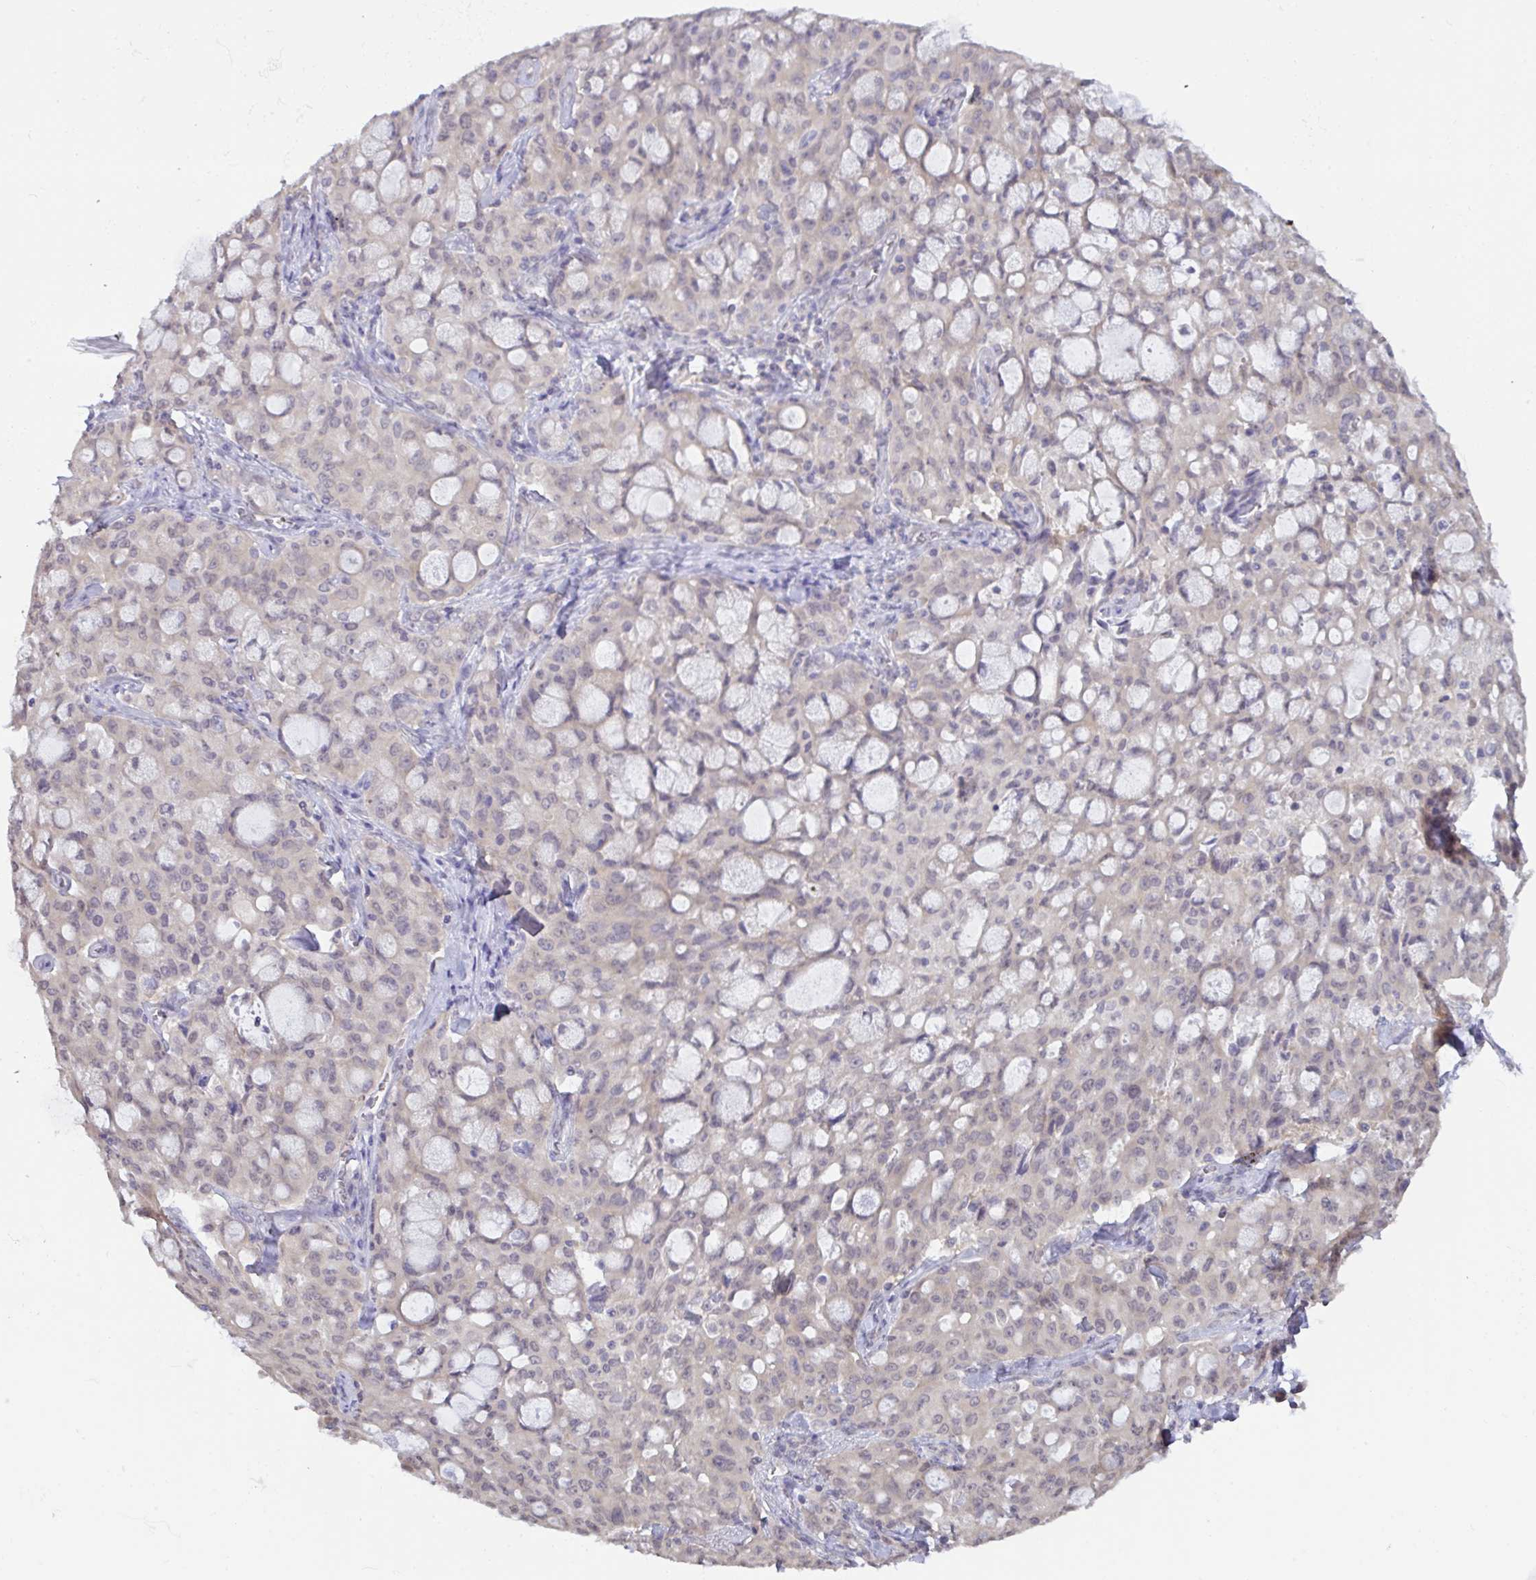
{"staining": {"intensity": "weak", "quantity": "<25%", "location": "nuclear"}, "tissue": "lung cancer", "cell_type": "Tumor cells", "image_type": "cancer", "snomed": [{"axis": "morphology", "description": "Adenocarcinoma, NOS"}, {"axis": "topography", "description": "Lung"}], "caption": "IHC histopathology image of neoplastic tissue: human adenocarcinoma (lung) stained with DAB demonstrates no significant protein staining in tumor cells.", "gene": "HYPK", "patient": {"sex": "female", "age": 44}}